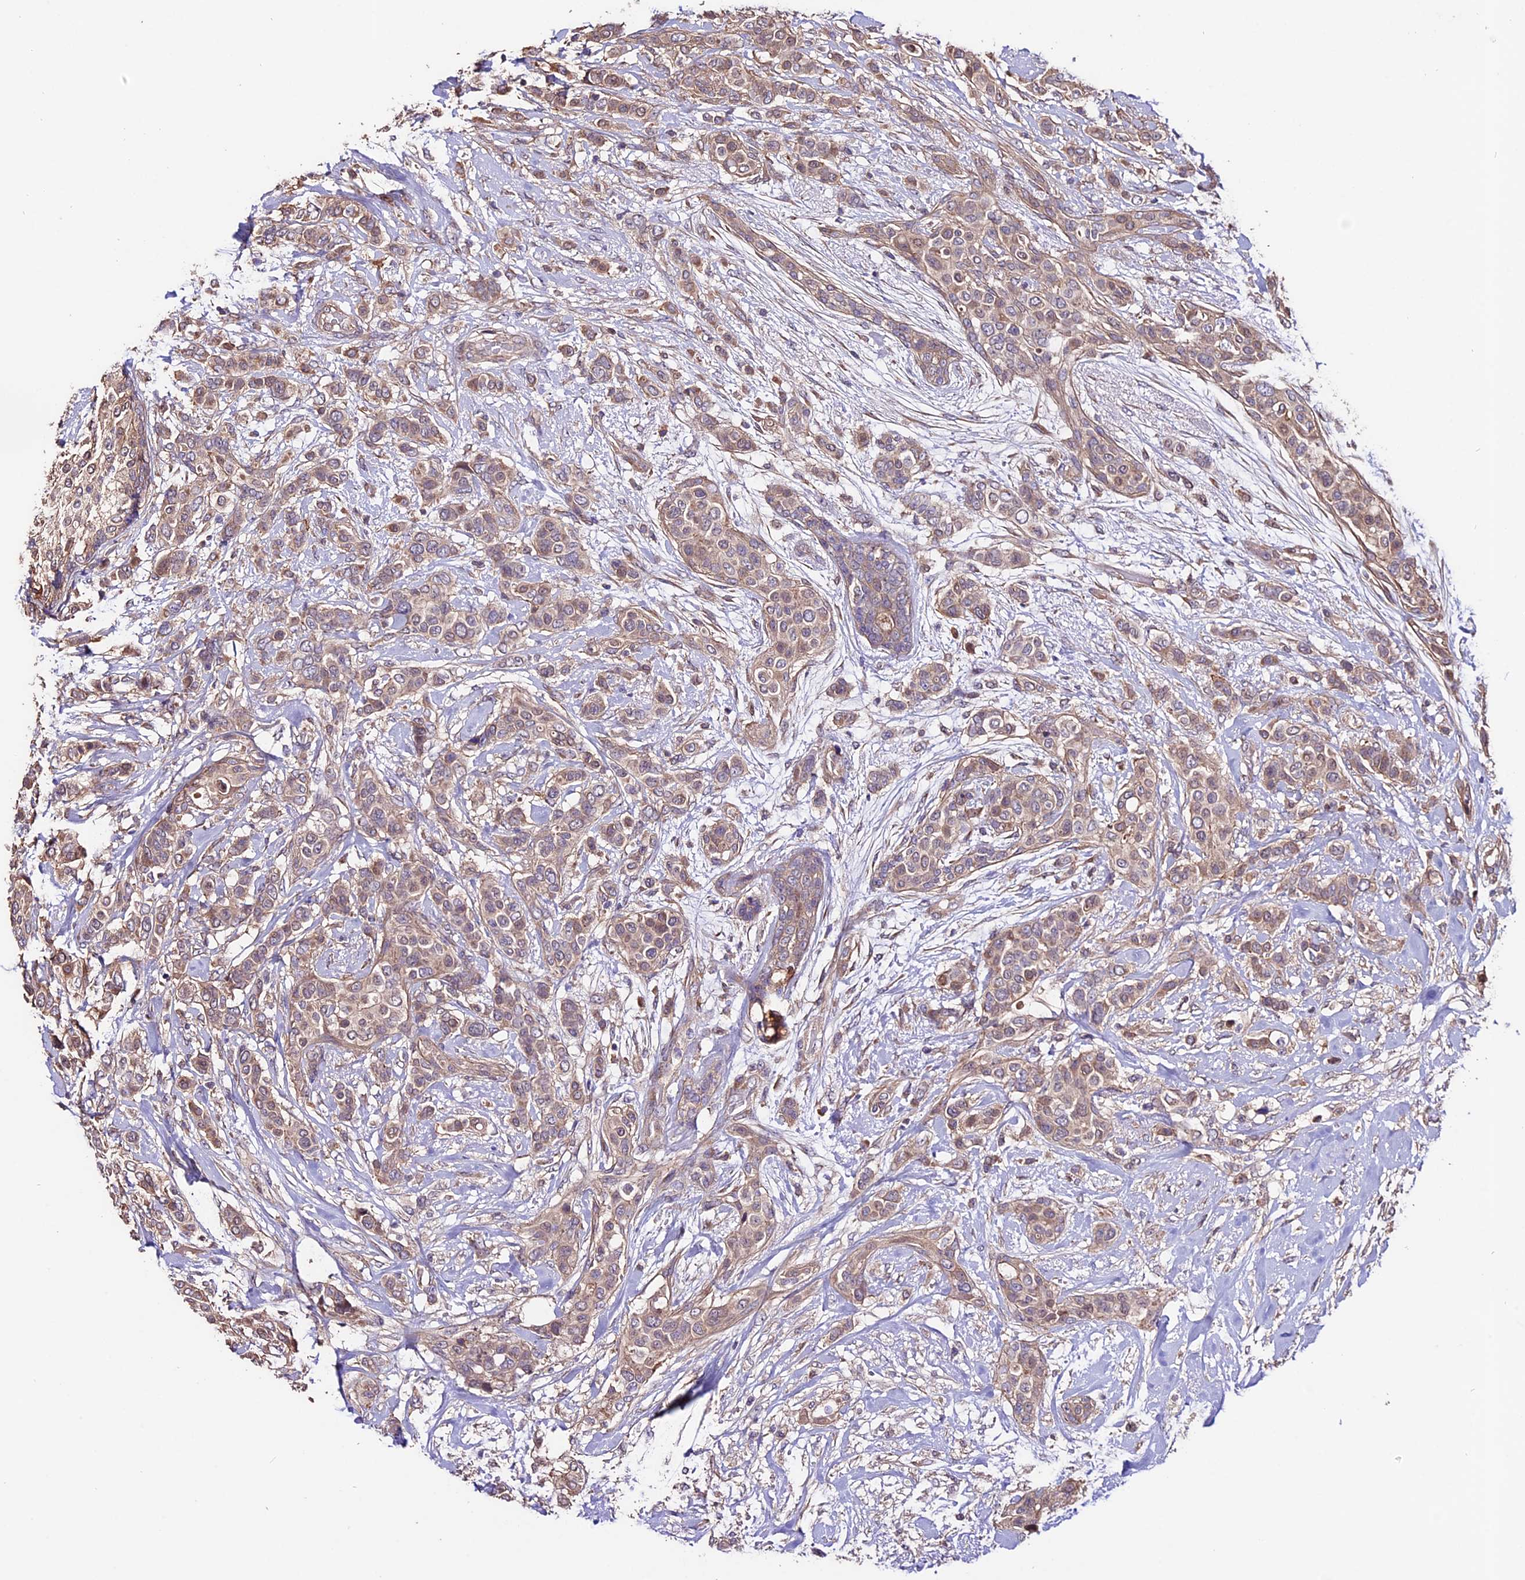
{"staining": {"intensity": "weak", "quantity": ">75%", "location": "cytoplasmic/membranous"}, "tissue": "breast cancer", "cell_type": "Tumor cells", "image_type": "cancer", "snomed": [{"axis": "morphology", "description": "Lobular carcinoma"}, {"axis": "topography", "description": "Breast"}], "caption": "The micrograph shows immunohistochemical staining of breast cancer. There is weak cytoplasmic/membranous expression is present in approximately >75% of tumor cells.", "gene": "CES3", "patient": {"sex": "female", "age": 51}}